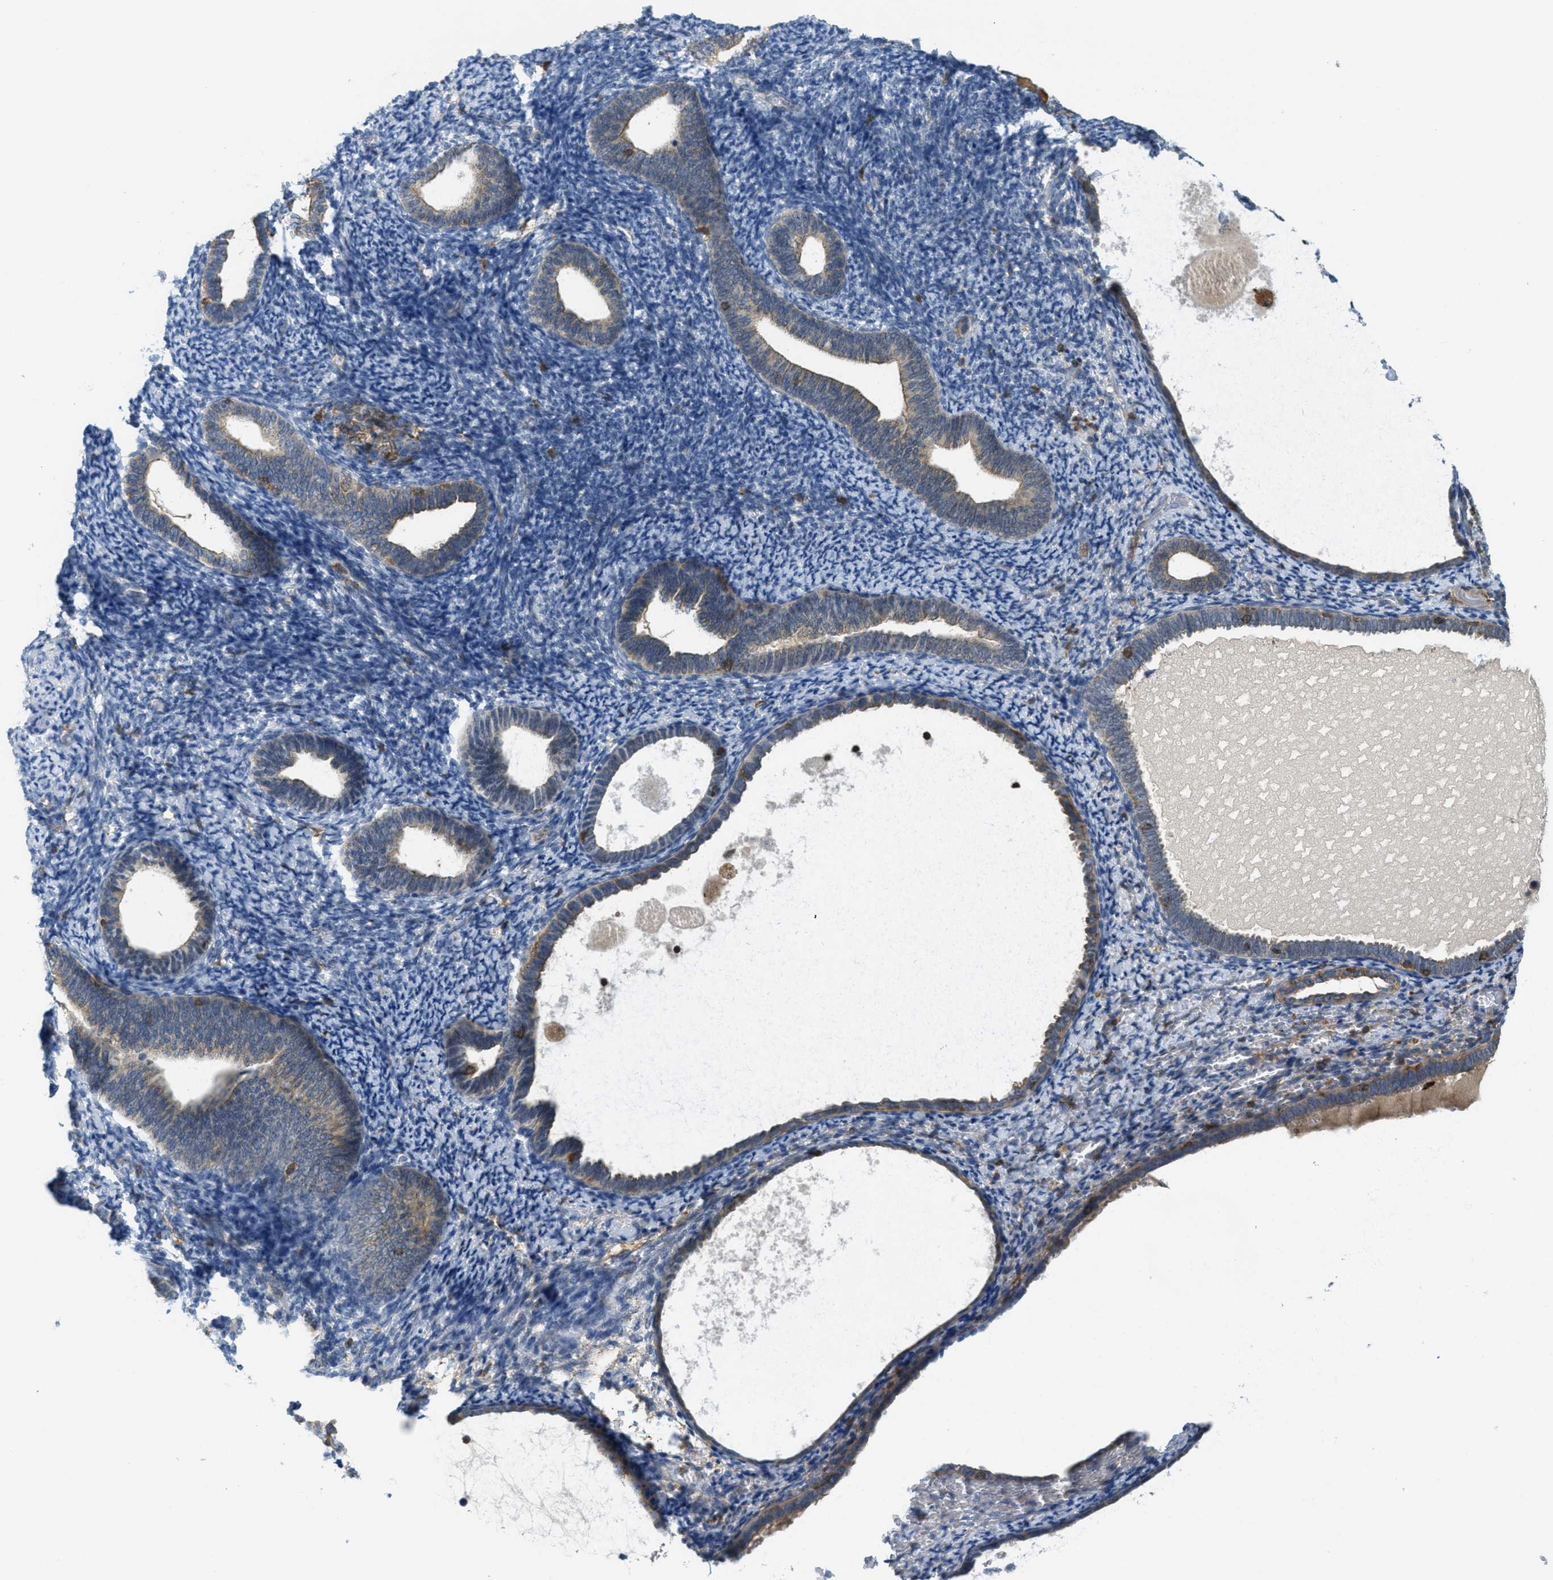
{"staining": {"intensity": "weak", "quantity": "<25%", "location": "cytoplasmic/membranous"}, "tissue": "endometrium", "cell_type": "Cells in endometrial stroma", "image_type": "normal", "snomed": [{"axis": "morphology", "description": "Normal tissue, NOS"}, {"axis": "topography", "description": "Endometrium"}], "caption": "Immunohistochemistry (IHC) photomicrograph of unremarkable human endometrium stained for a protein (brown), which demonstrates no staining in cells in endometrial stroma.", "gene": "GRIK2", "patient": {"sex": "female", "age": 66}}